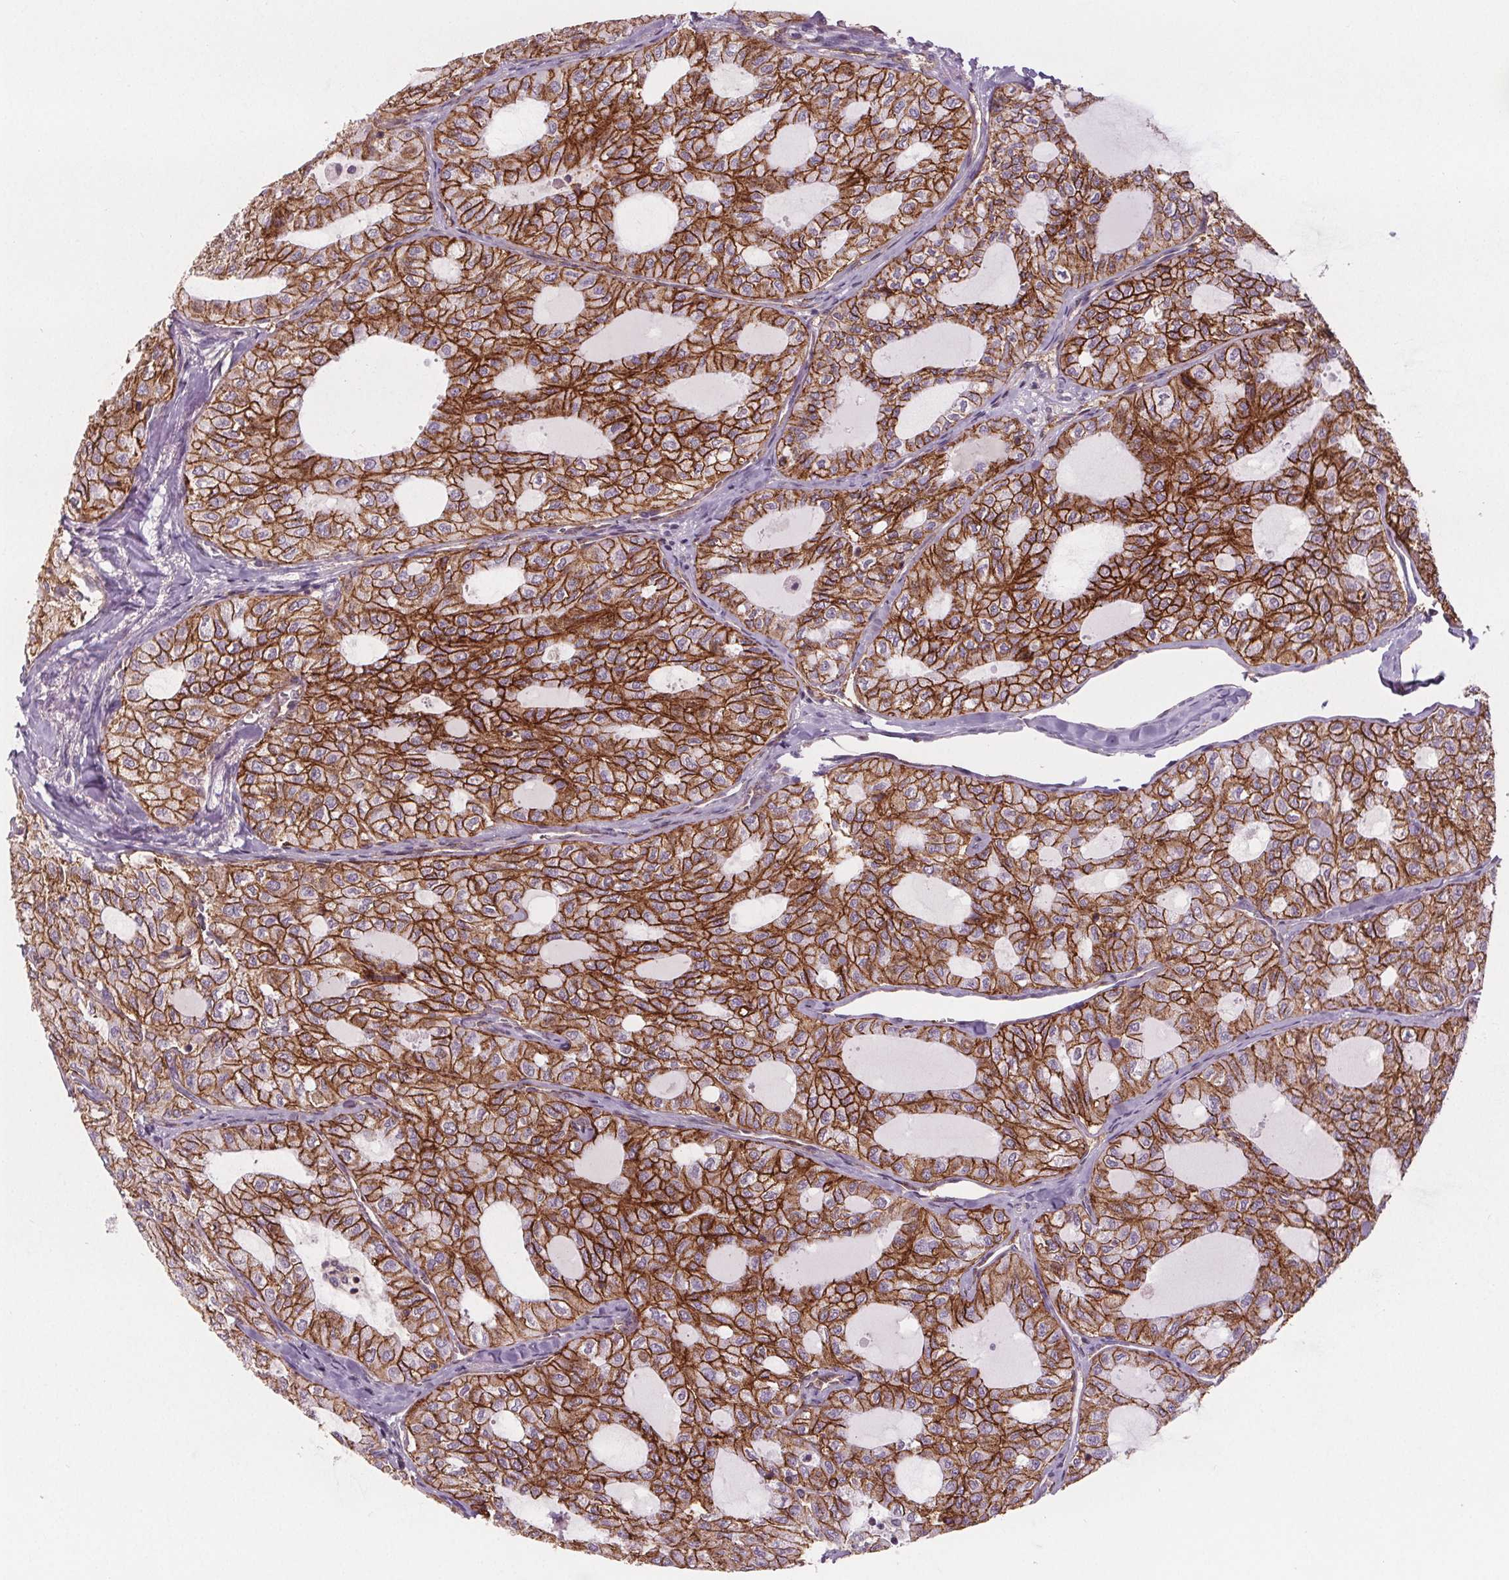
{"staining": {"intensity": "strong", "quantity": ">75%", "location": "cytoplasmic/membranous"}, "tissue": "thyroid cancer", "cell_type": "Tumor cells", "image_type": "cancer", "snomed": [{"axis": "morphology", "description": "Follicular adenoma carcinoma, NOS"}, {"axis": "topography", "description": "Thyroid gland"}], "caption": "A micrograph of human thyroid follicular adenoma carcinoma stained for a protein demonstrates strong cytoplasmic/membranous brown staining in tumor cells.", "gene": "ATP1A1", "patient": {"sex": "male", "age": 75}}